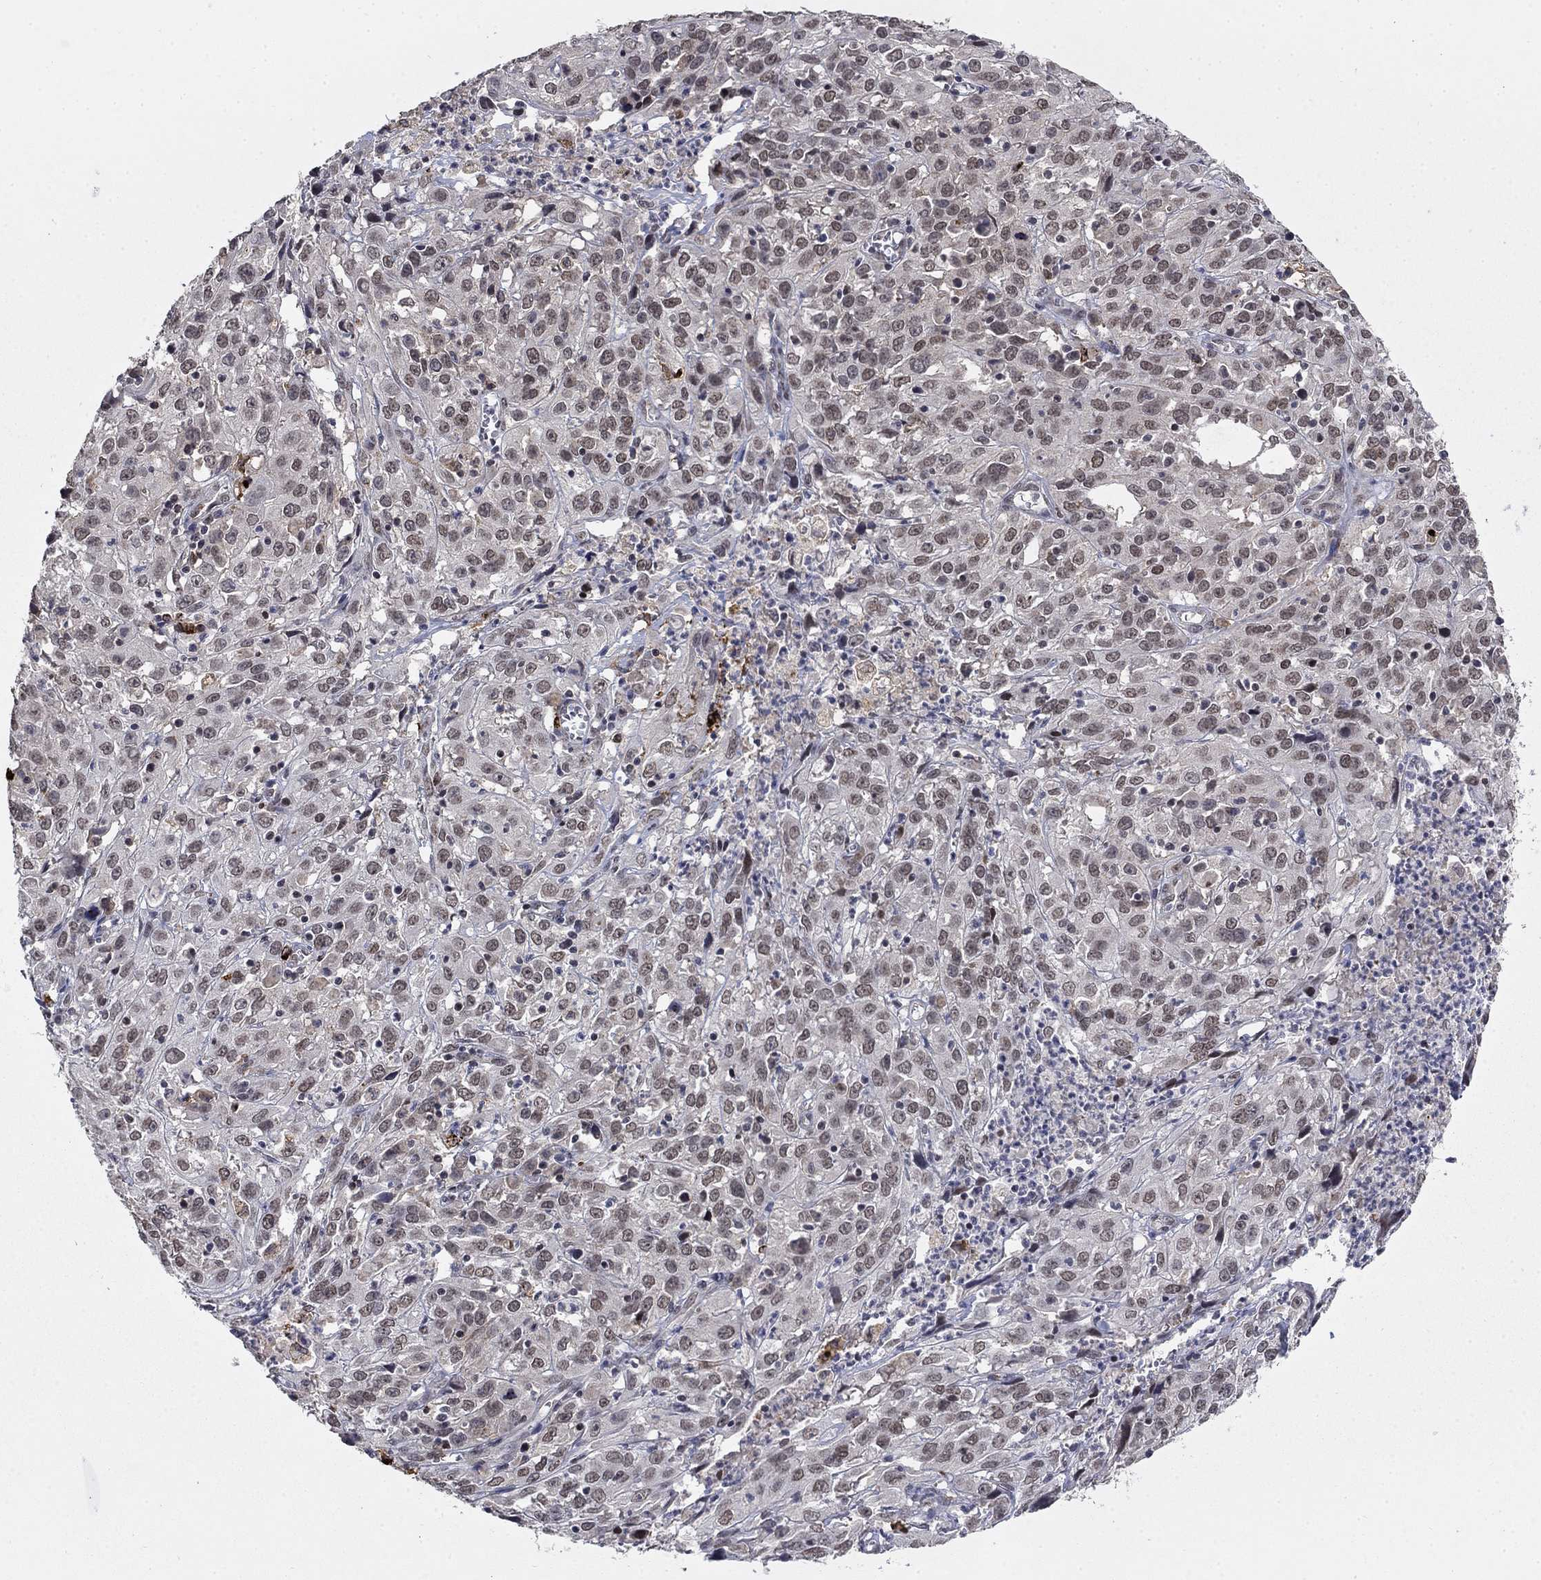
{"staining": {"intensity": "weak", "quantity": "25%-75%", "location": "nuclear"}, "tissue": "cervical cancer", "cell_type": "Tumor cells", "image_type": "cancer", "snomed": [{"axis": "morphology", "description": "Squamous cell carcinoma, NOS"}, {"axis": "topography", "description": "Cervix"}], "caption": "Squamous cell carcinoma (cervical) stained with DAB (3,3'-diaminobenzidine) IHC displays low levels of weak nuclear expression in about 25%-75% of tumor cells.", "gene": "GRIA3", "patient": {"sex": "female", "age": 32}}